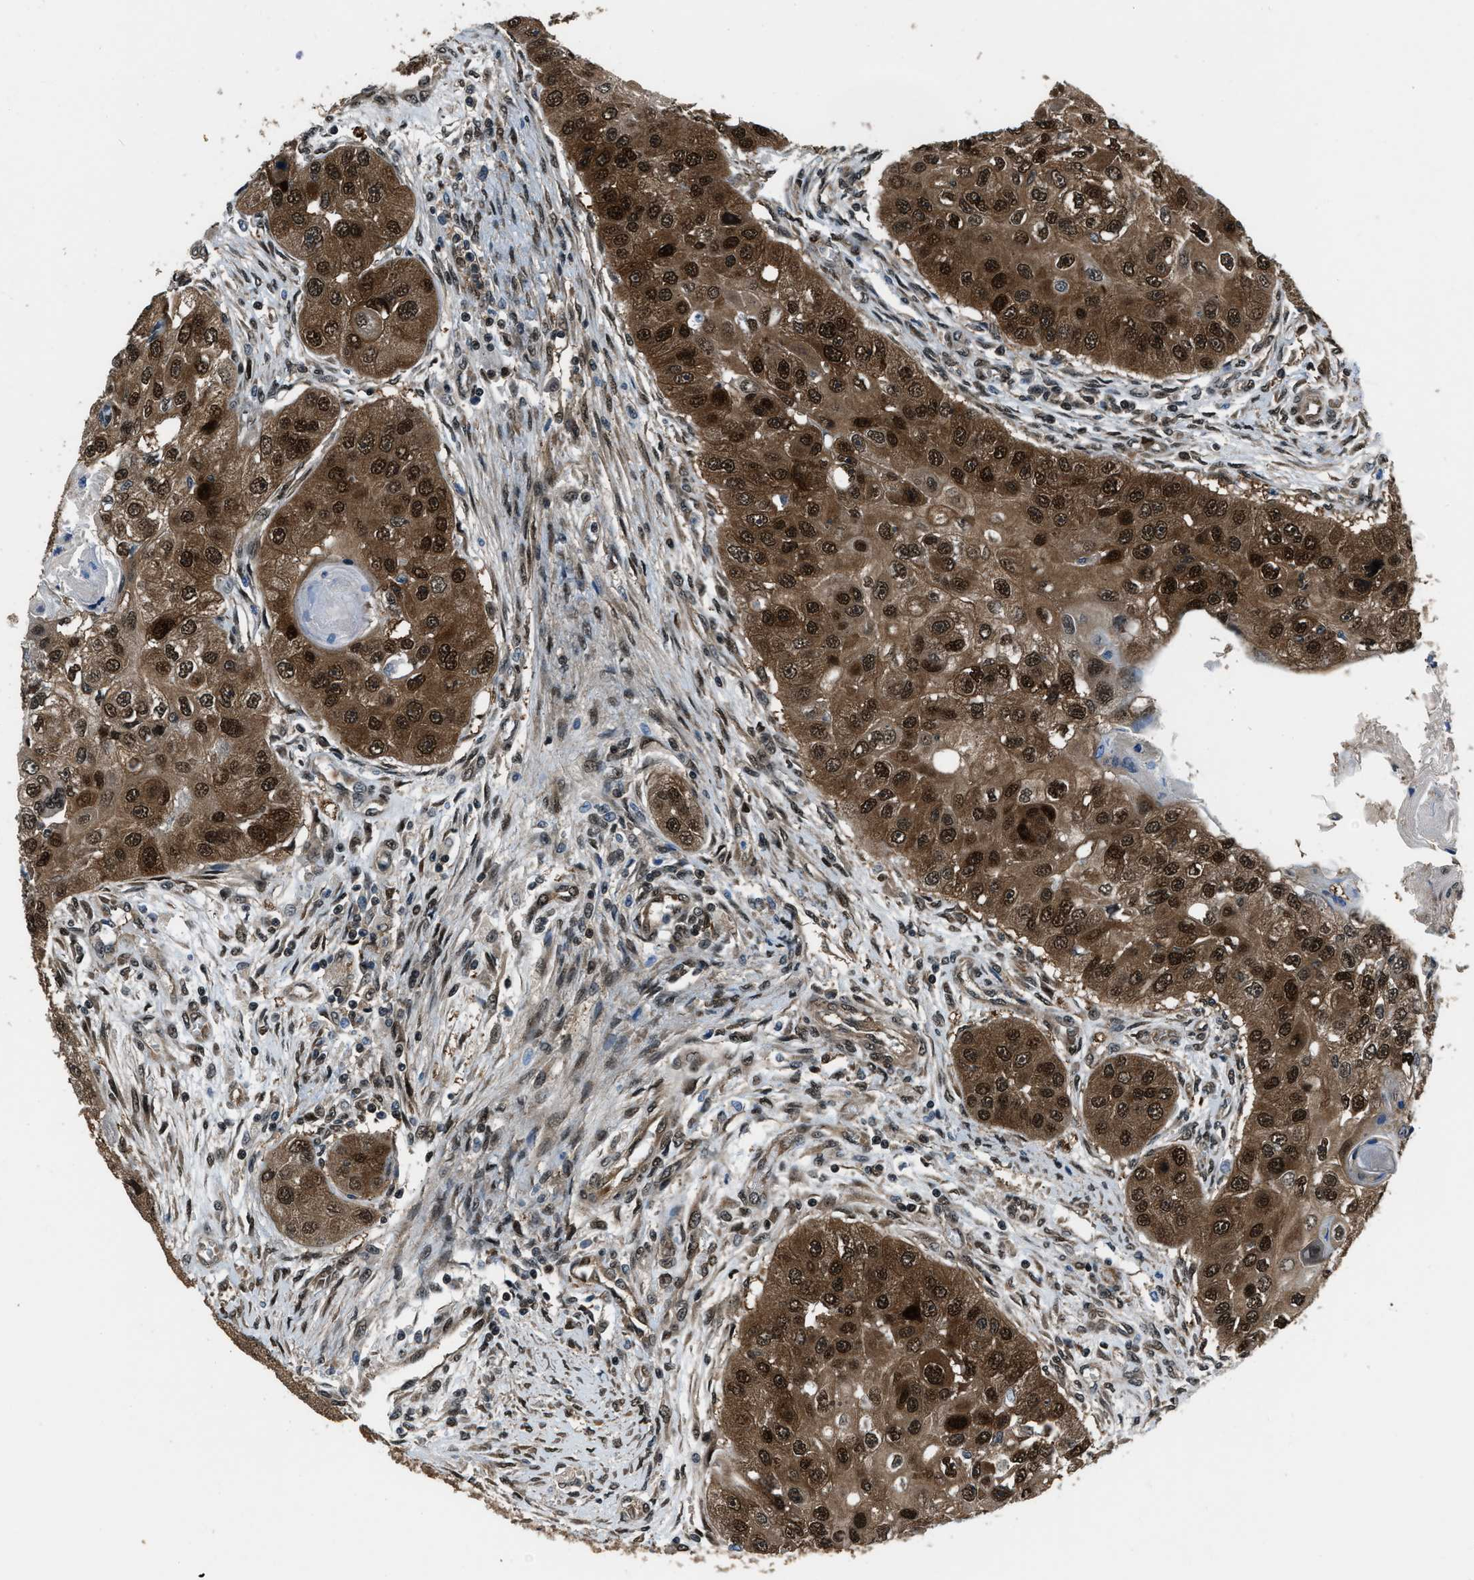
{"staining": {"intensity": "strong", "quantity": ">75%", "location": "cytoplasmic/membranous,nuclear"}, "tissue": "head and neck cancer", "cell_type": "Tumor cells", "image_type": "cancer", "snomed": [{"axis": "morphology", "description": "Normal tissue, NOS"}, {"axis": "morphology", "description": "Squamous cell carcinoma, NOS"}, {"axis": "topography", "description": "Skeletal muscle"}, {"axis": "topography", "description": "Head-Neck"}], "caption": "Human squamous cell carcinoma (head and neck) stained for a protein (brown) displays strong cytoplasmic/membranous and nuclear positive positivity in approximately >75% of tumor cells.", "gene": "NUDCD3", "patient": {"sex": "male", "age": 51}}